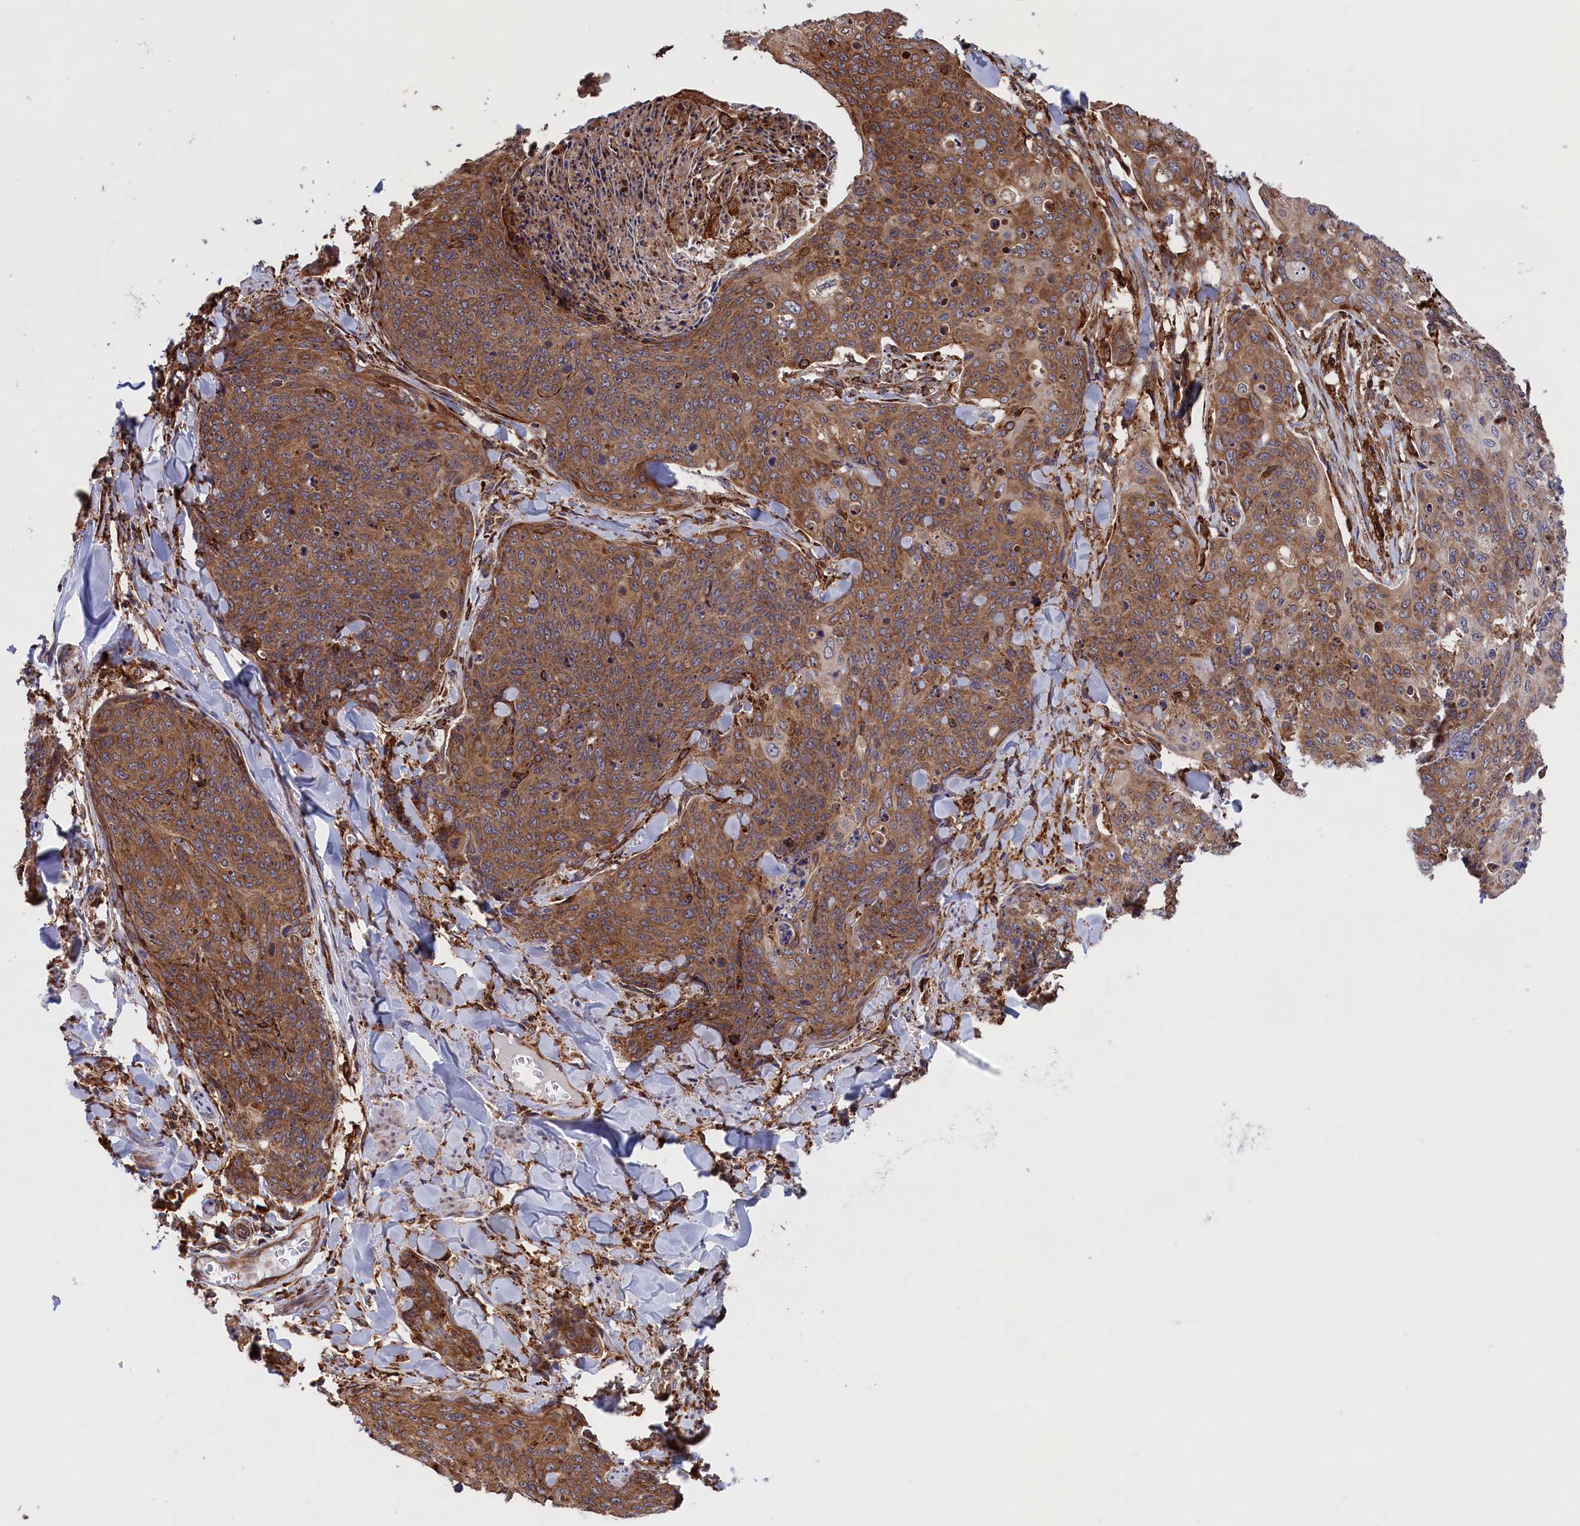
{"staining": {"intensity": "moderate", "quantity": ">75%", "location": "cytoplasmic/membranous"}, "tissue": "skin cancer", "cell_type": "Tumor cells", "image_type": "cancer", "snomed": [{"axis": "morphology", "description": "Squamous cell carcinoma, NOS"}, {"axis": "topography", "description": "Skin"}, {"axis": "topography", "description": "Vulva"}], "caption": "Protein analysis of skin cancer (squamous cell carcinoma) tissue demonstrates moderate cytoplasmic/membranous positivity in approximately >75% of tumor cells. The protein of interest is stained brown, and the nuclei are stained in blue (DAB IHC with brightfield microscopy, high magnification).", "gene": "PLA2G4C", "patient": {"sex": "female", "age": 85}}